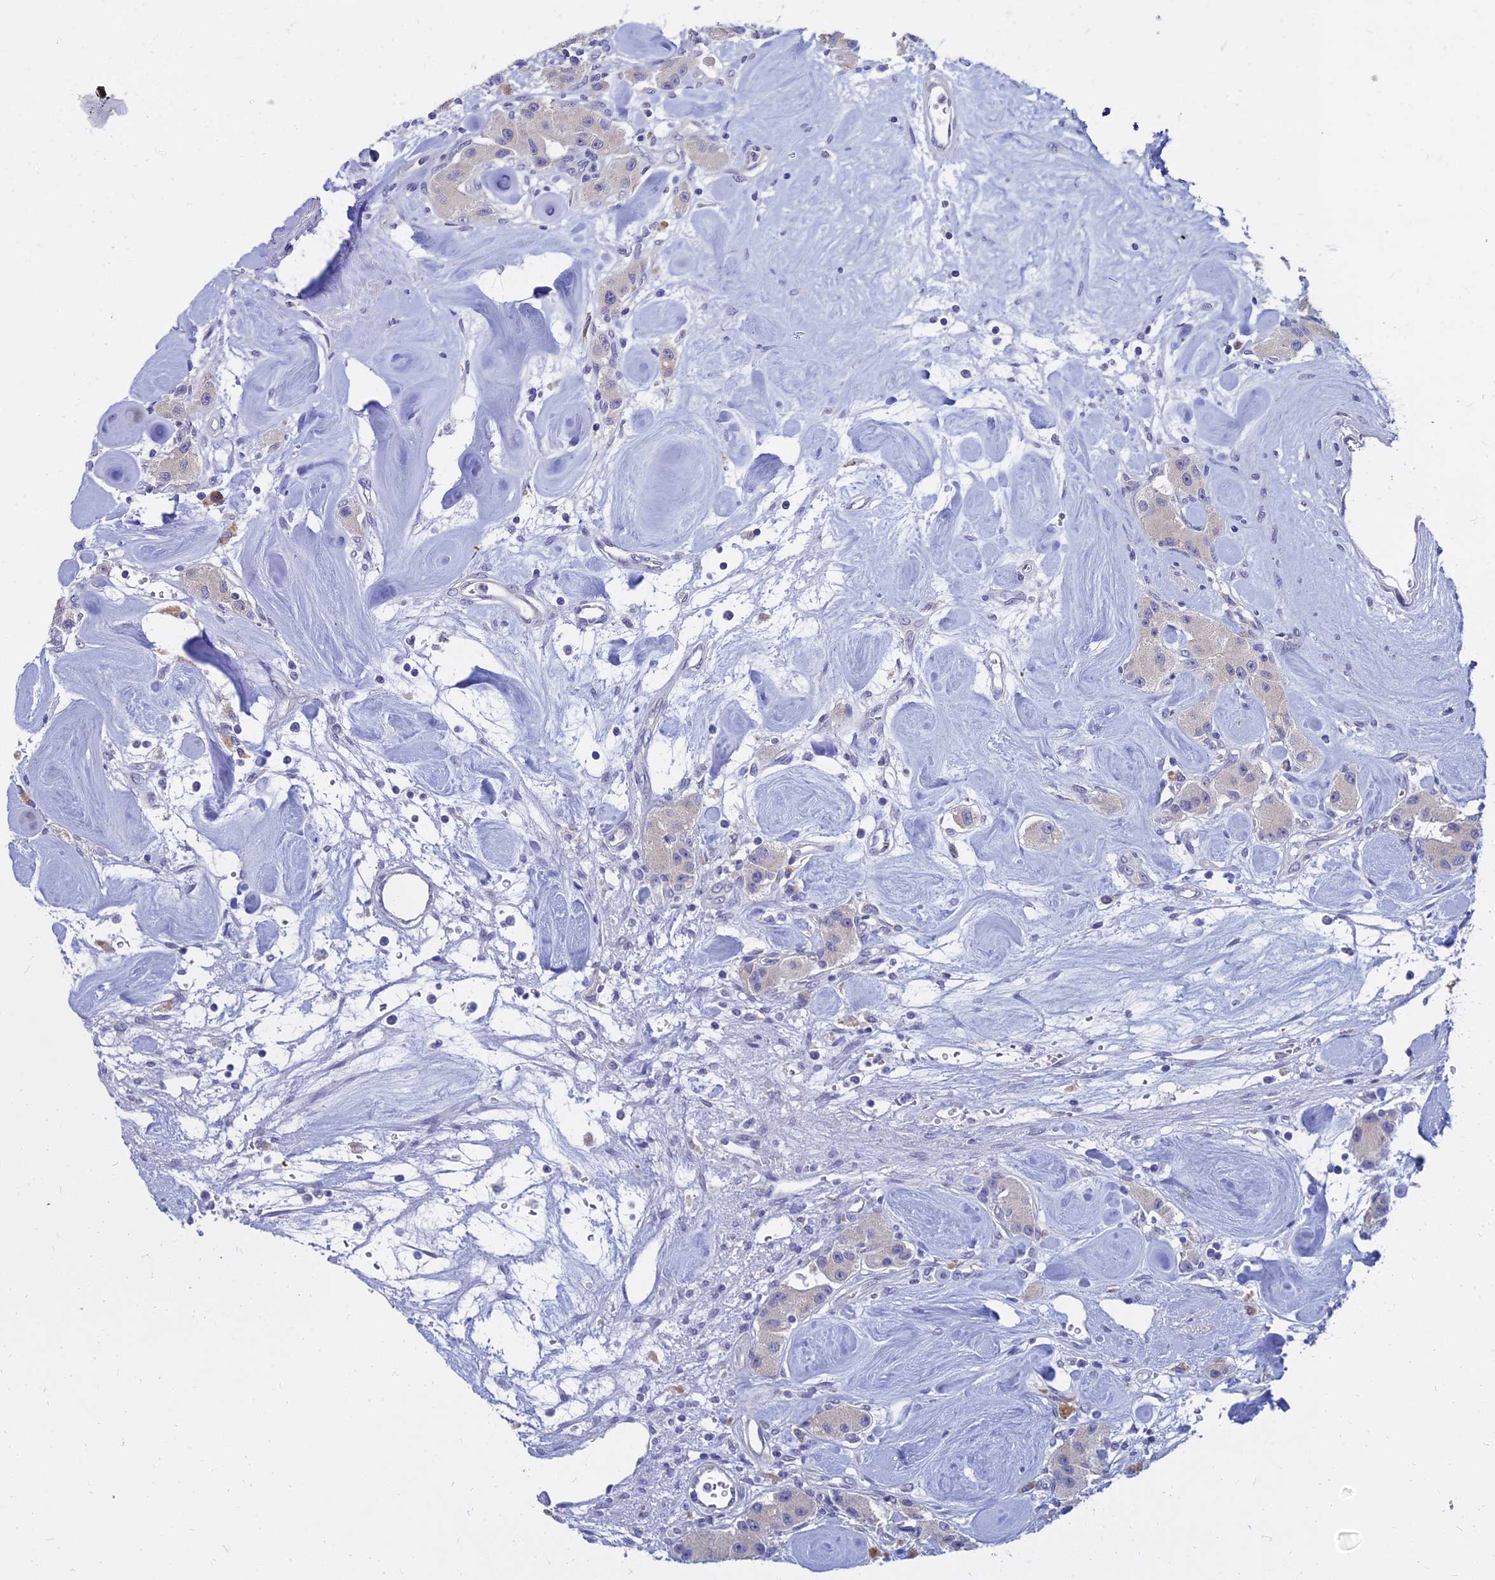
{"staining": {"intensity": "negative", "quantity": "none", "location": "none"}, "tissue": "carcinoid", "cell_type": "Tumor cells", "image_type": "cancer", "snomed": [{"axis": "morphology", "description": "Carcinoid, malignant, NOS"}, {"axis": "topography", "description": "Pancreas"}], "caption": "A histopathology image of carcinoid stained for a protein reveals no brown staining in tumor cells.", "gene": "NPY", "patient": {"sex": "male", "age": 41}}